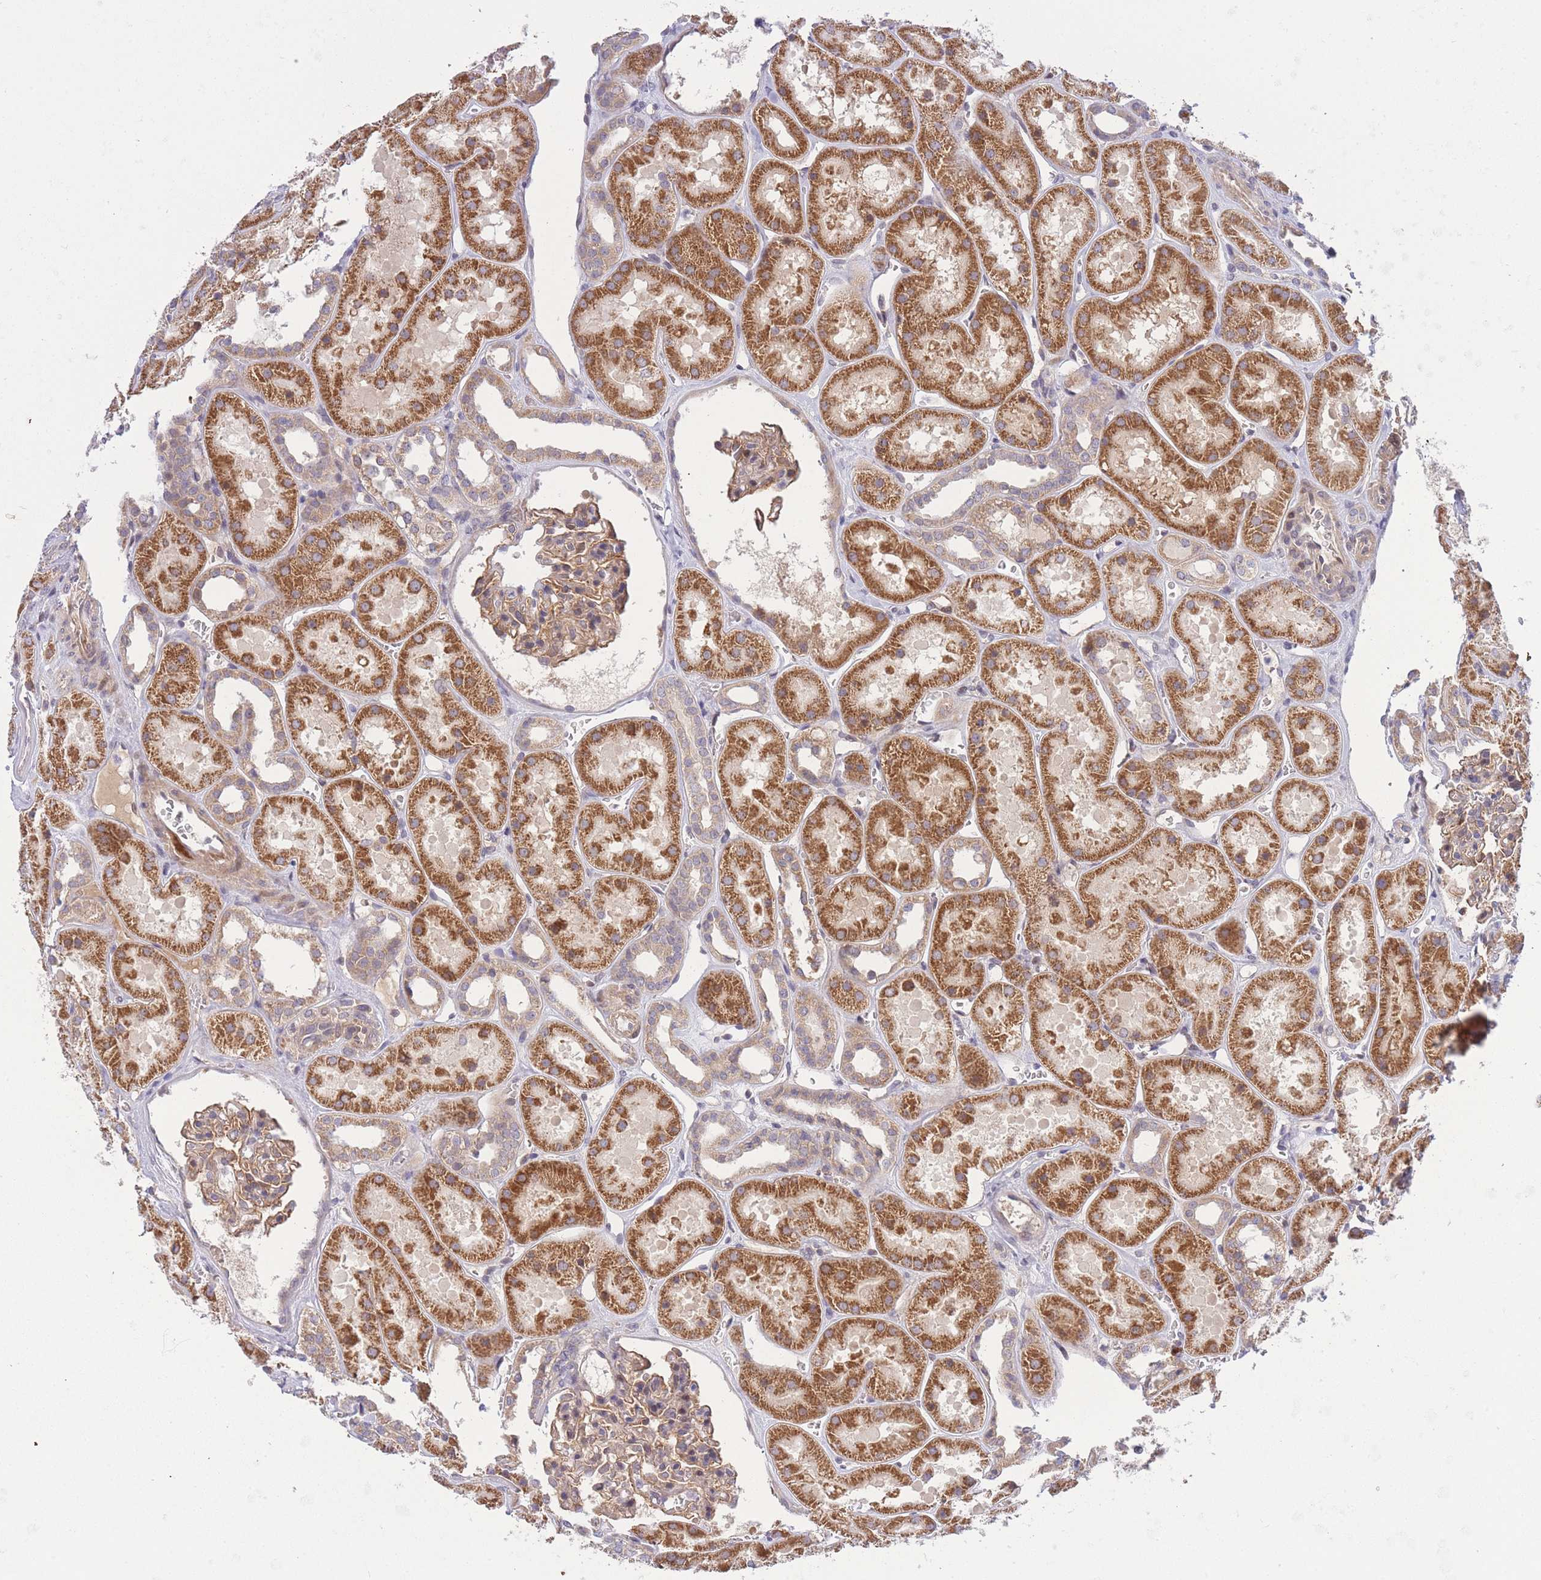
{"staining": {"intensity": "weak", "quantity": ">75%", "location": "cytoplasmic/membranous"}, "tissue": "kidney", "cell_type": "Cells in glomeruli", "image_type": "normal", "snomed": [{"axis": "morphology", "description": "Normal tissue, NOS"}, {"axis": "topography", "description": "Kidney"}], "caption": "Cells in glomeruli exhibit weak cytoplasmic/membranous expression in about >75% of cells in normal kidney.", "gene": "CDC25B", "patient": {"sex": "female", "age": 41}}